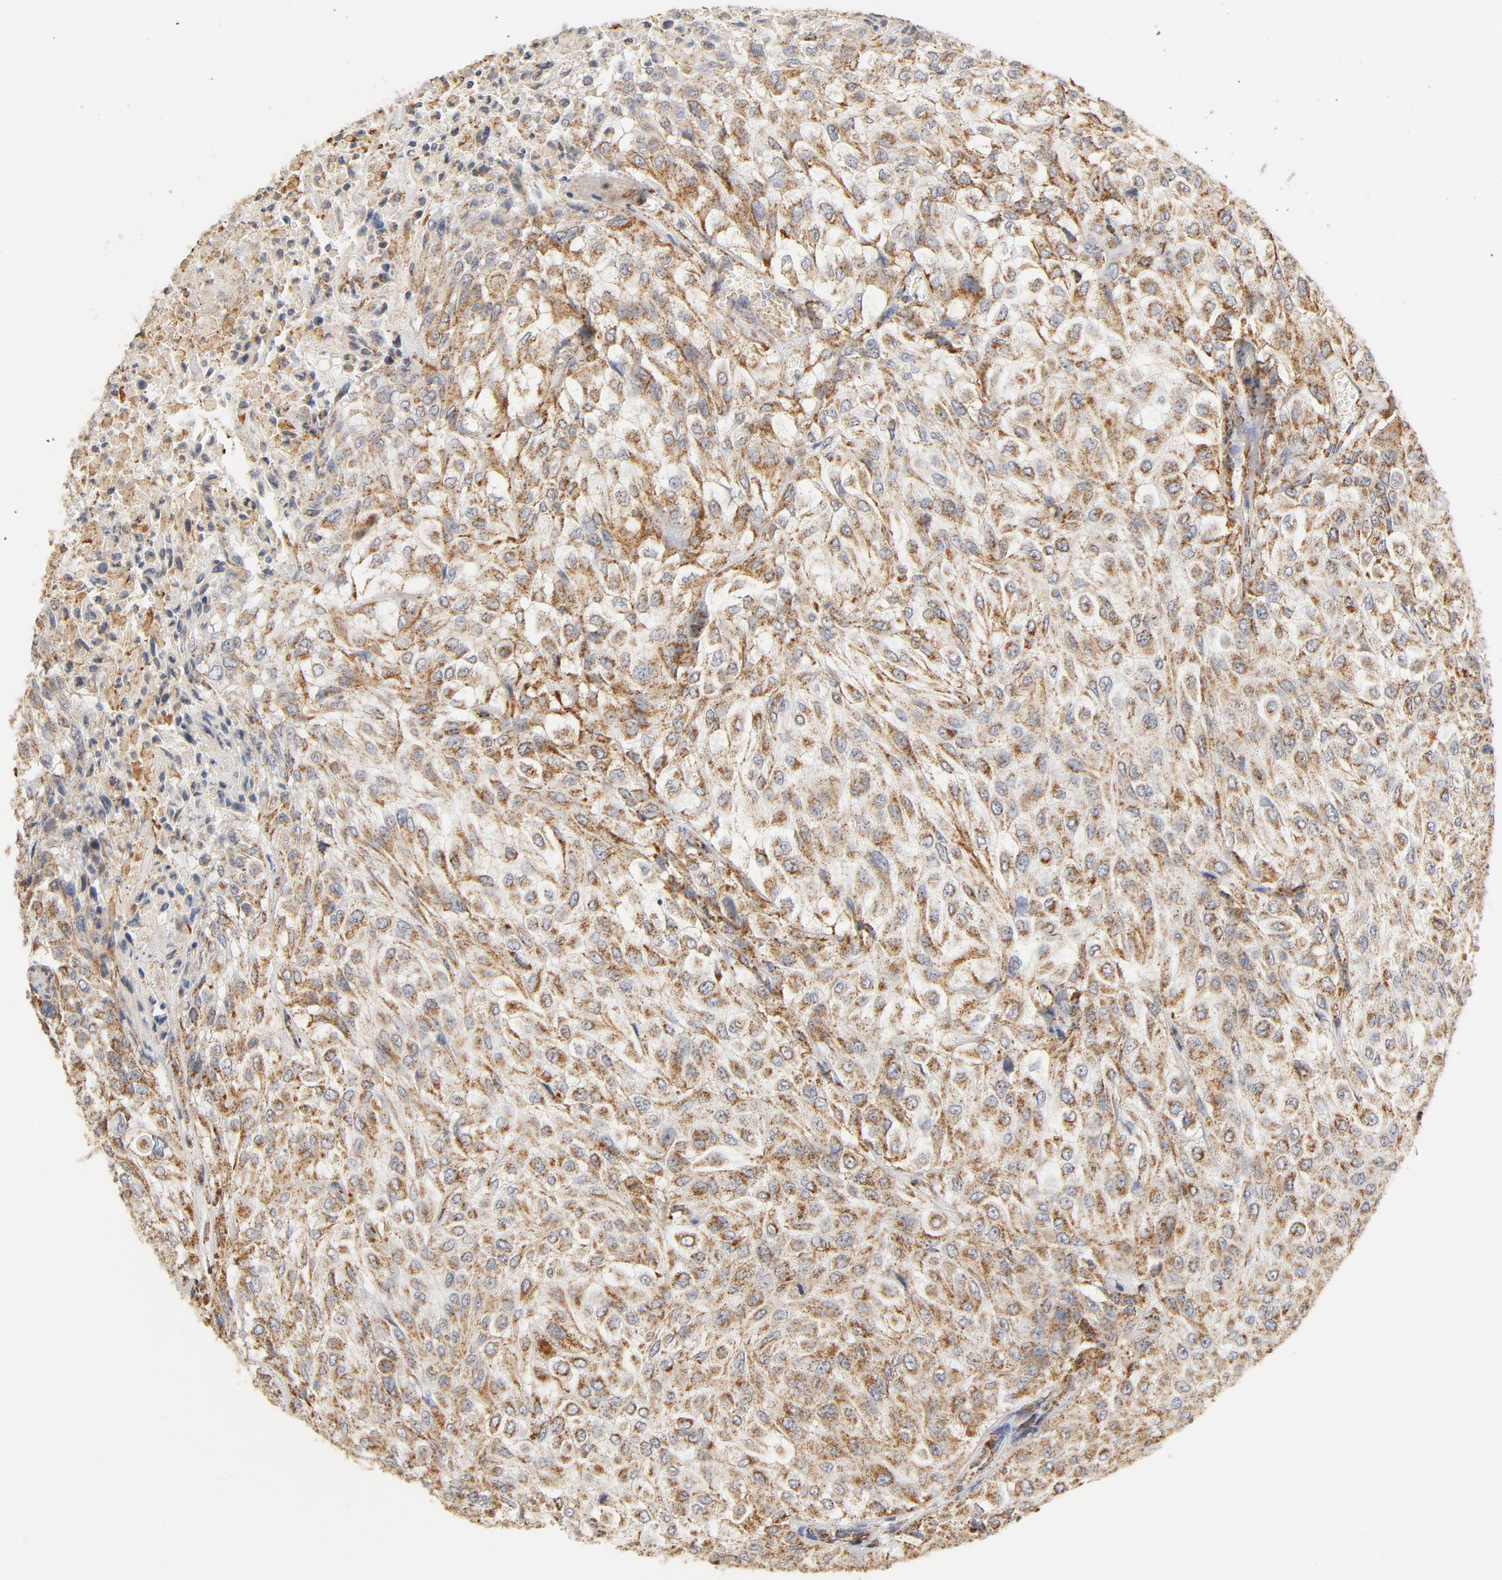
{"staining": {"intensity": "moderate", "quantity": ">75%", "location": "cytoplasmic/membranous"}, "tissue": "urothelial cancer", "cell_type": "Tumor cells", "image_type": "cancer", "snomed": [{"axis": "morphology", "description": "Urothelial carcinoma, High grade"}, {"axis": "topography", "description": "Urinary bladder"}], "caption": "Moderate cytoplasmic/membranous protein positivity is seen in approximately >75% of tumor cells in high-grade urothelial carcinoma.", "gene": "COX4I1", "patient": {"sex": "male", "age": 57}}